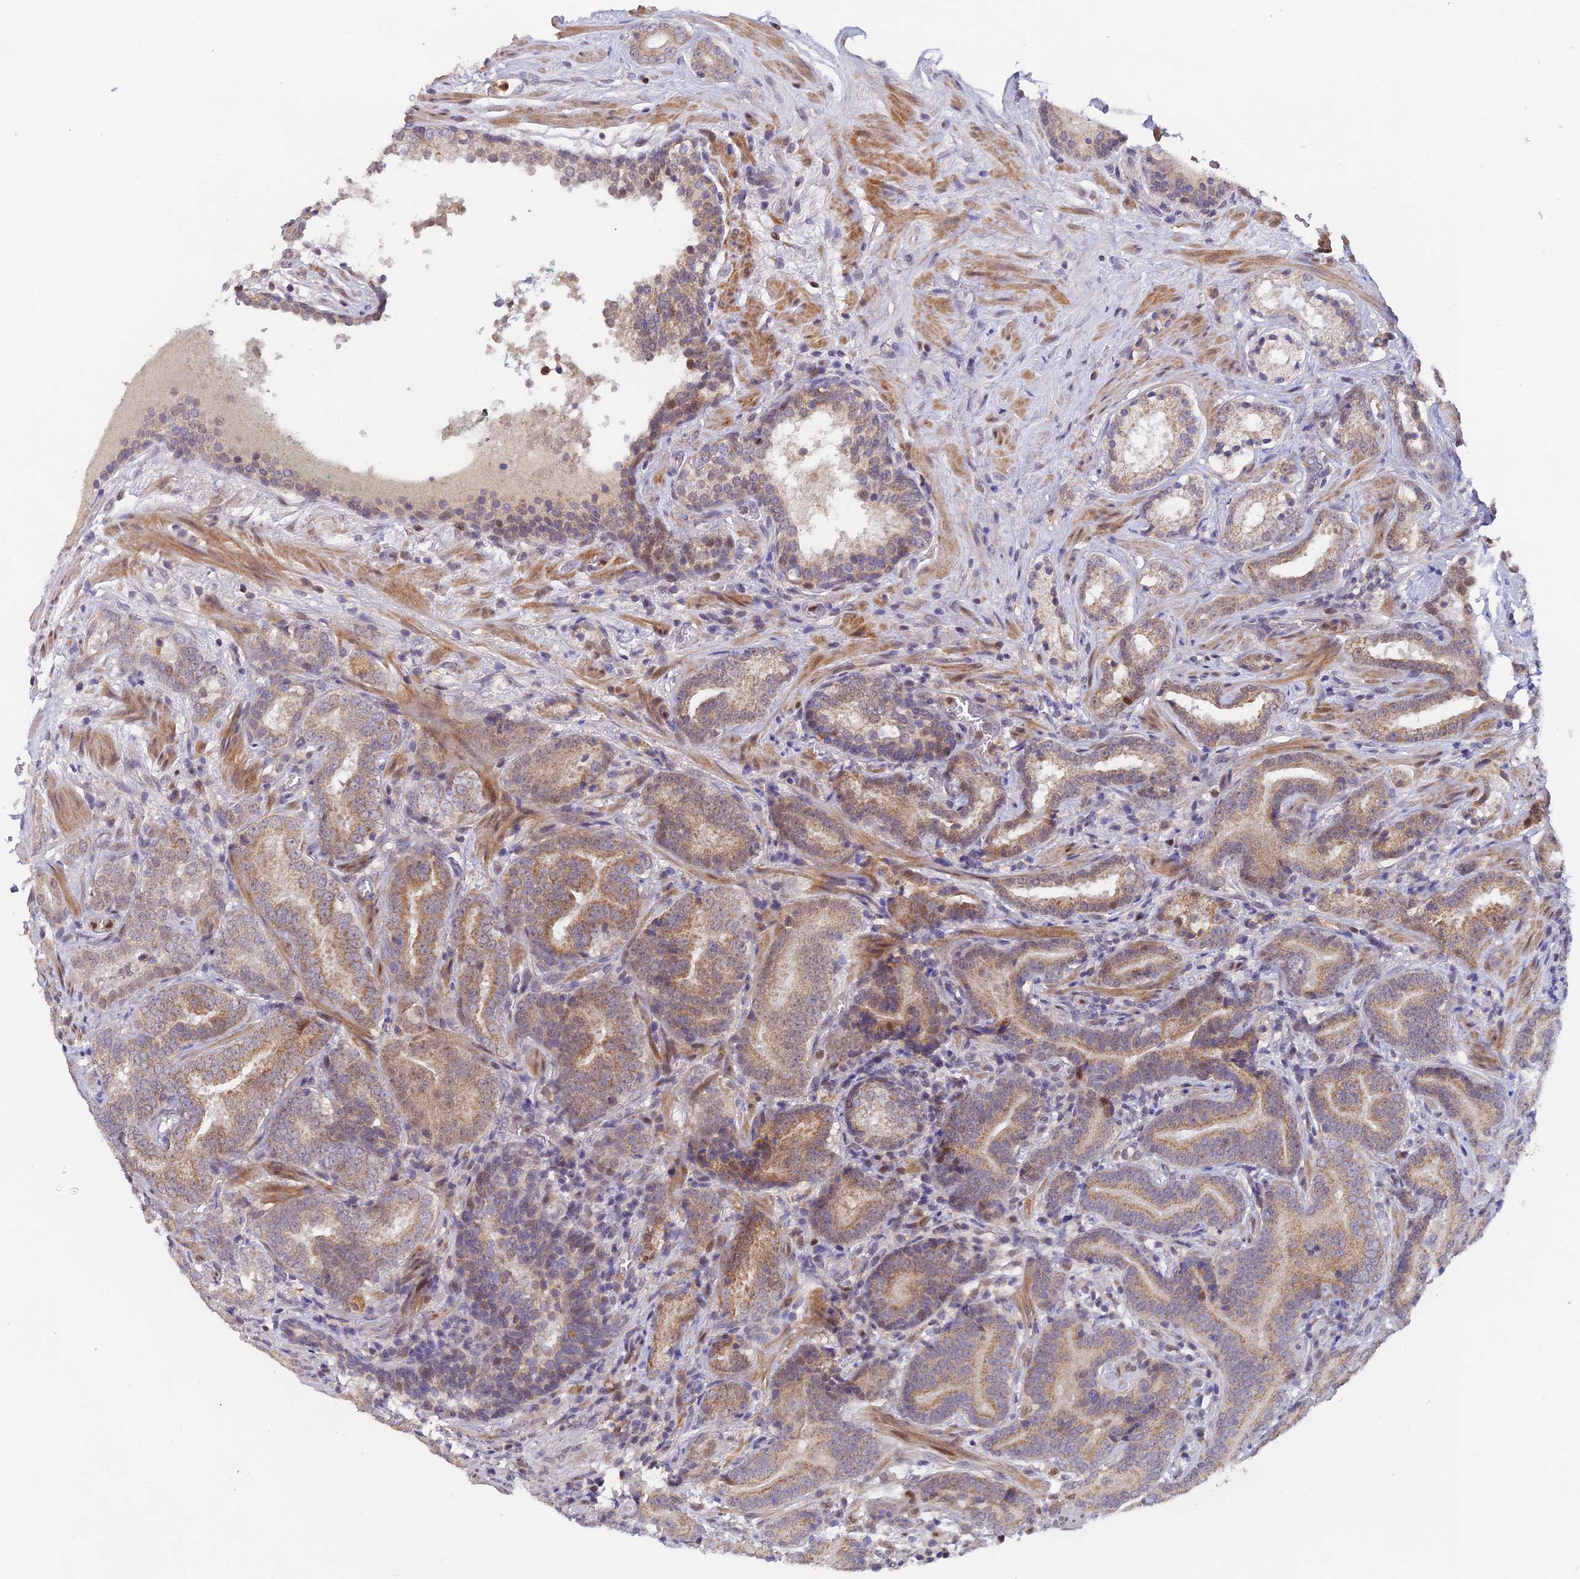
{"staining": {"intensity": "moderate", "quantity": ">75%", "location": "cytoplasmic/membranous"}, "tissue": "prostate cancer", "cell_type": "Tumor cells", "image_type": "cancer", "snomed": [{"axis": "morphology", "description": "Adenocarcinoma, Low grade"}, {"axis": "topography", "description": "Prostate"}], "caption": "Human low-grade adenocarcinoma (prostate) stained with a protein marker displays moderate staining in tumor cells.", "gene": "FASTKD5", "patient": {"sex": "male", "age": 58}}